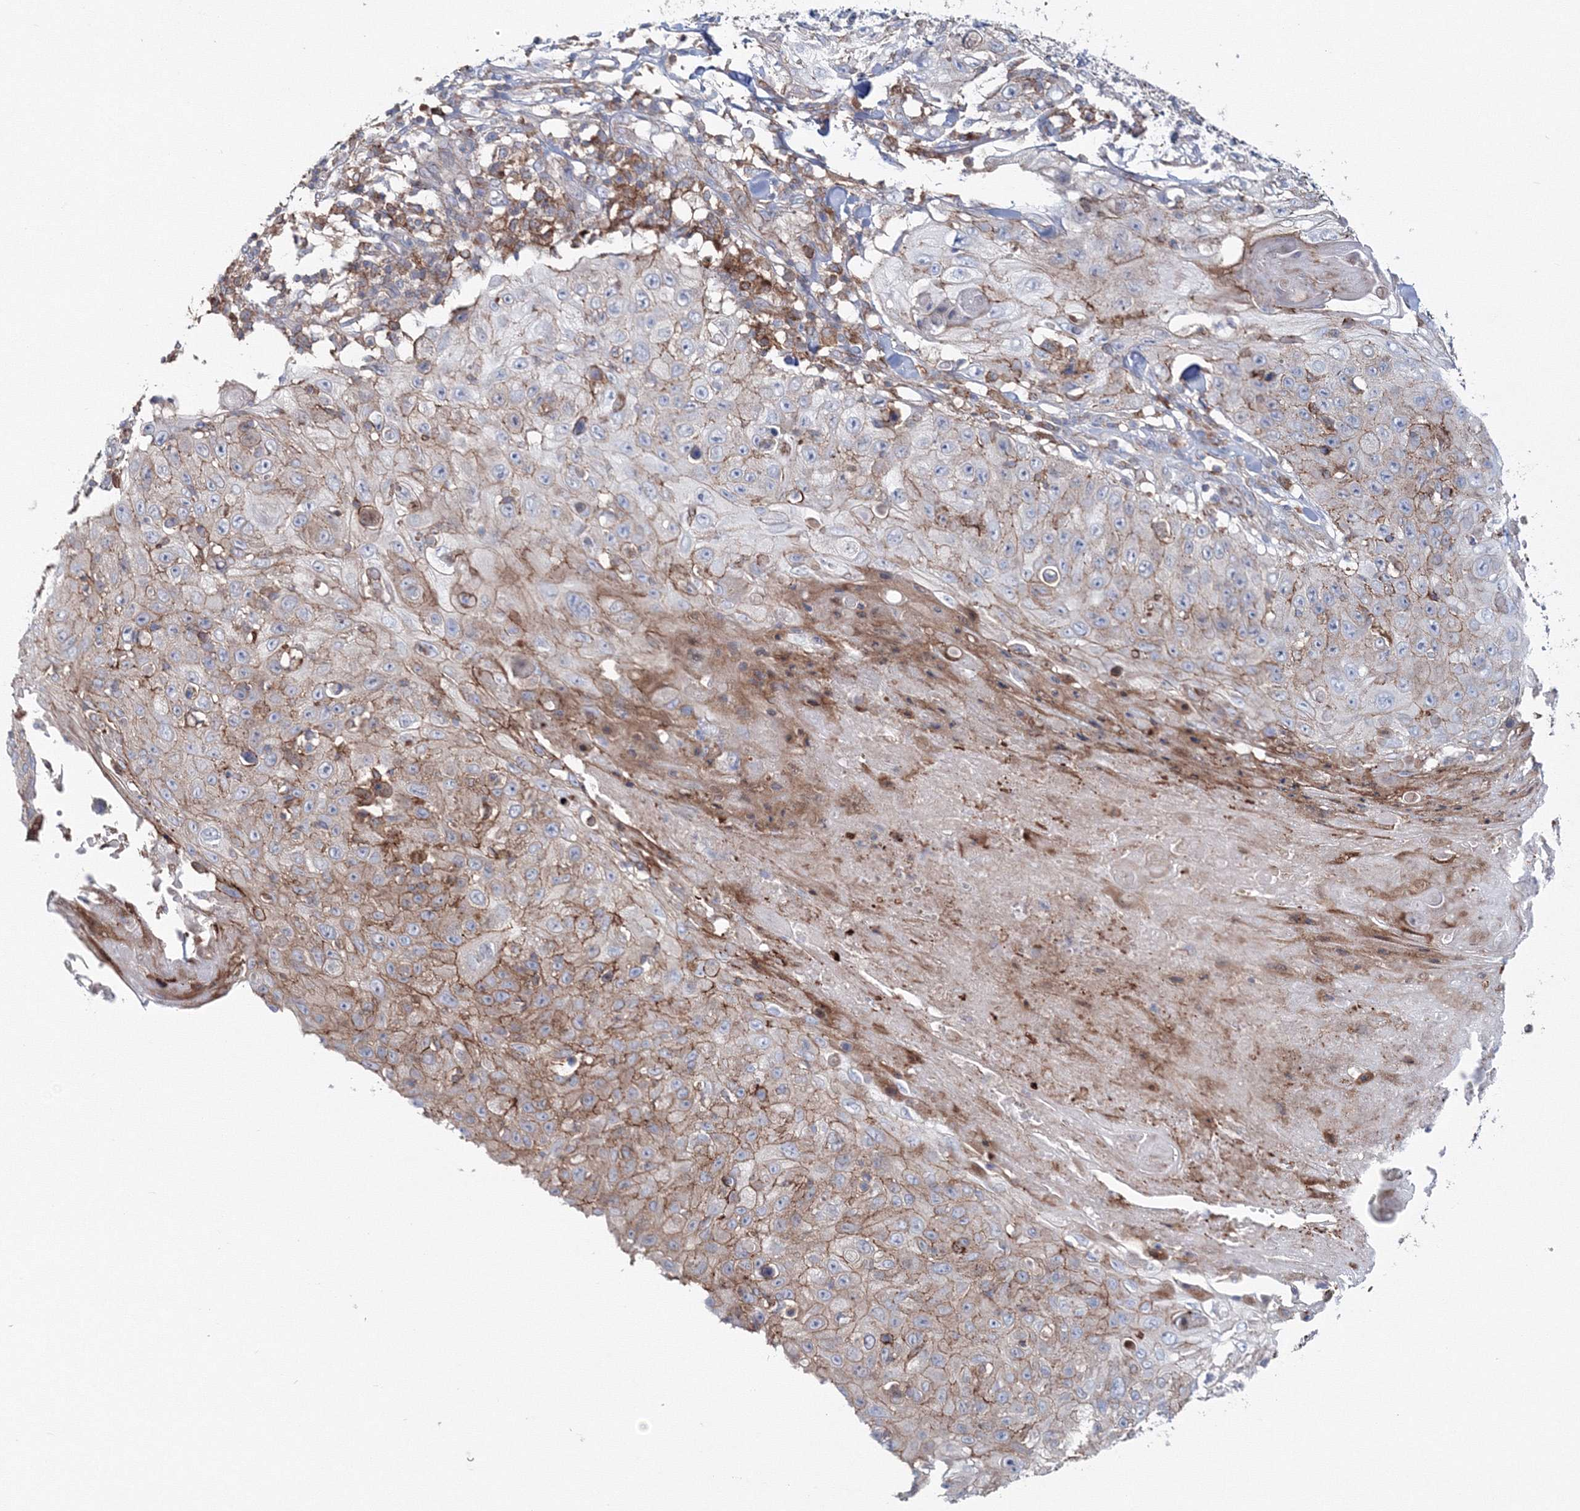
{"staining": {"intensity": "weak", "quantity": "25%-75%", "location": "cytoplasmic/membranous,nuclear"}, "tissue": "skin cancer", "cell_type": "Tumor cells", "image_type": "cancer", "snomed": [{"axis": "morphology", "description": "Squamous cell carcinoma, NOS"}, {"axis": "topography", "description": "Skin"}], "caption": "The immunohistochemical stain labels weak cytoplasmic/membranous and nuclear positivity in tumor cells of squamous cell carcinoma (skin) tissue.", "gene": "GGA2", "patient": {"sex": "male", "age": 86}}